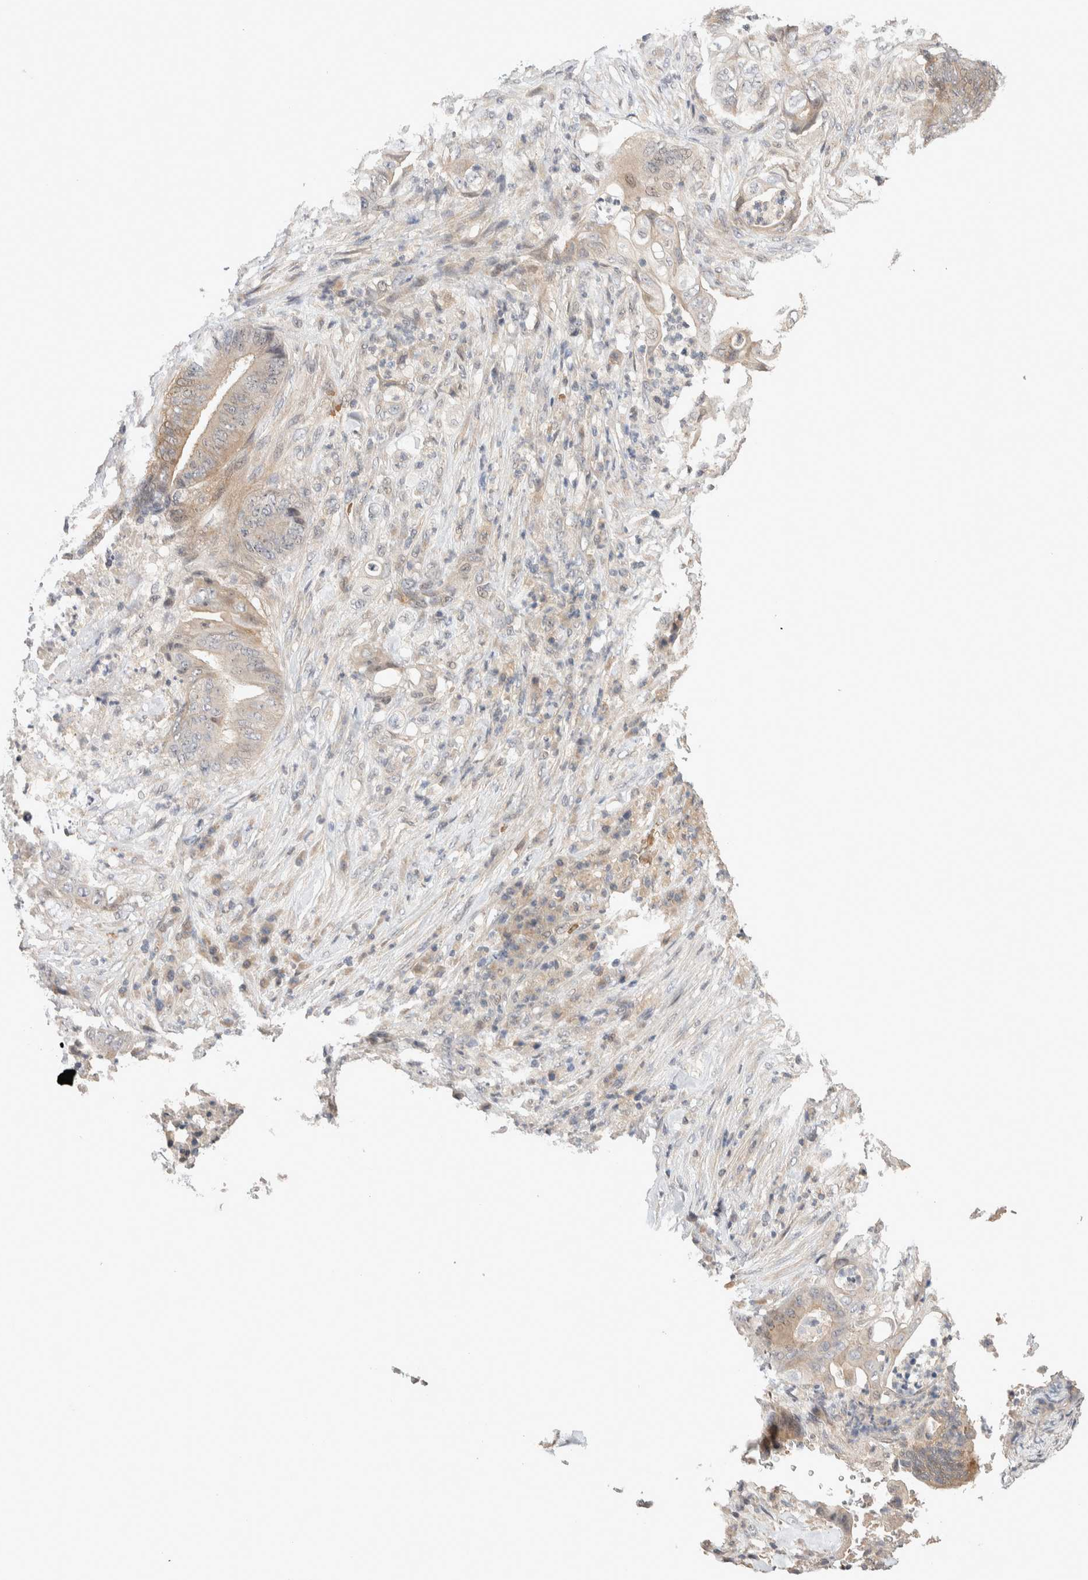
{"staining": {"intensity": "moderate", "quantity": "<25%", "location": "cytoplasmic/membranous"}, "tissue": "stomach cancer", "cell_type": "Tumor cells", "image_type": "cancer", "snomed": [{"axis": "morphology", "description": "Adenocarcinoma, NOS"}, {"axis": "topography", "description": "Stomach"}], "caption": "Stomach cancer stained with immunohistochemistry (IHC) demonstrates moderate cytoplasmic/membranous staining in approximately <25% of tumor cells.", "gene": "CASK", "patient": {"sex": "female", "age": 73}}